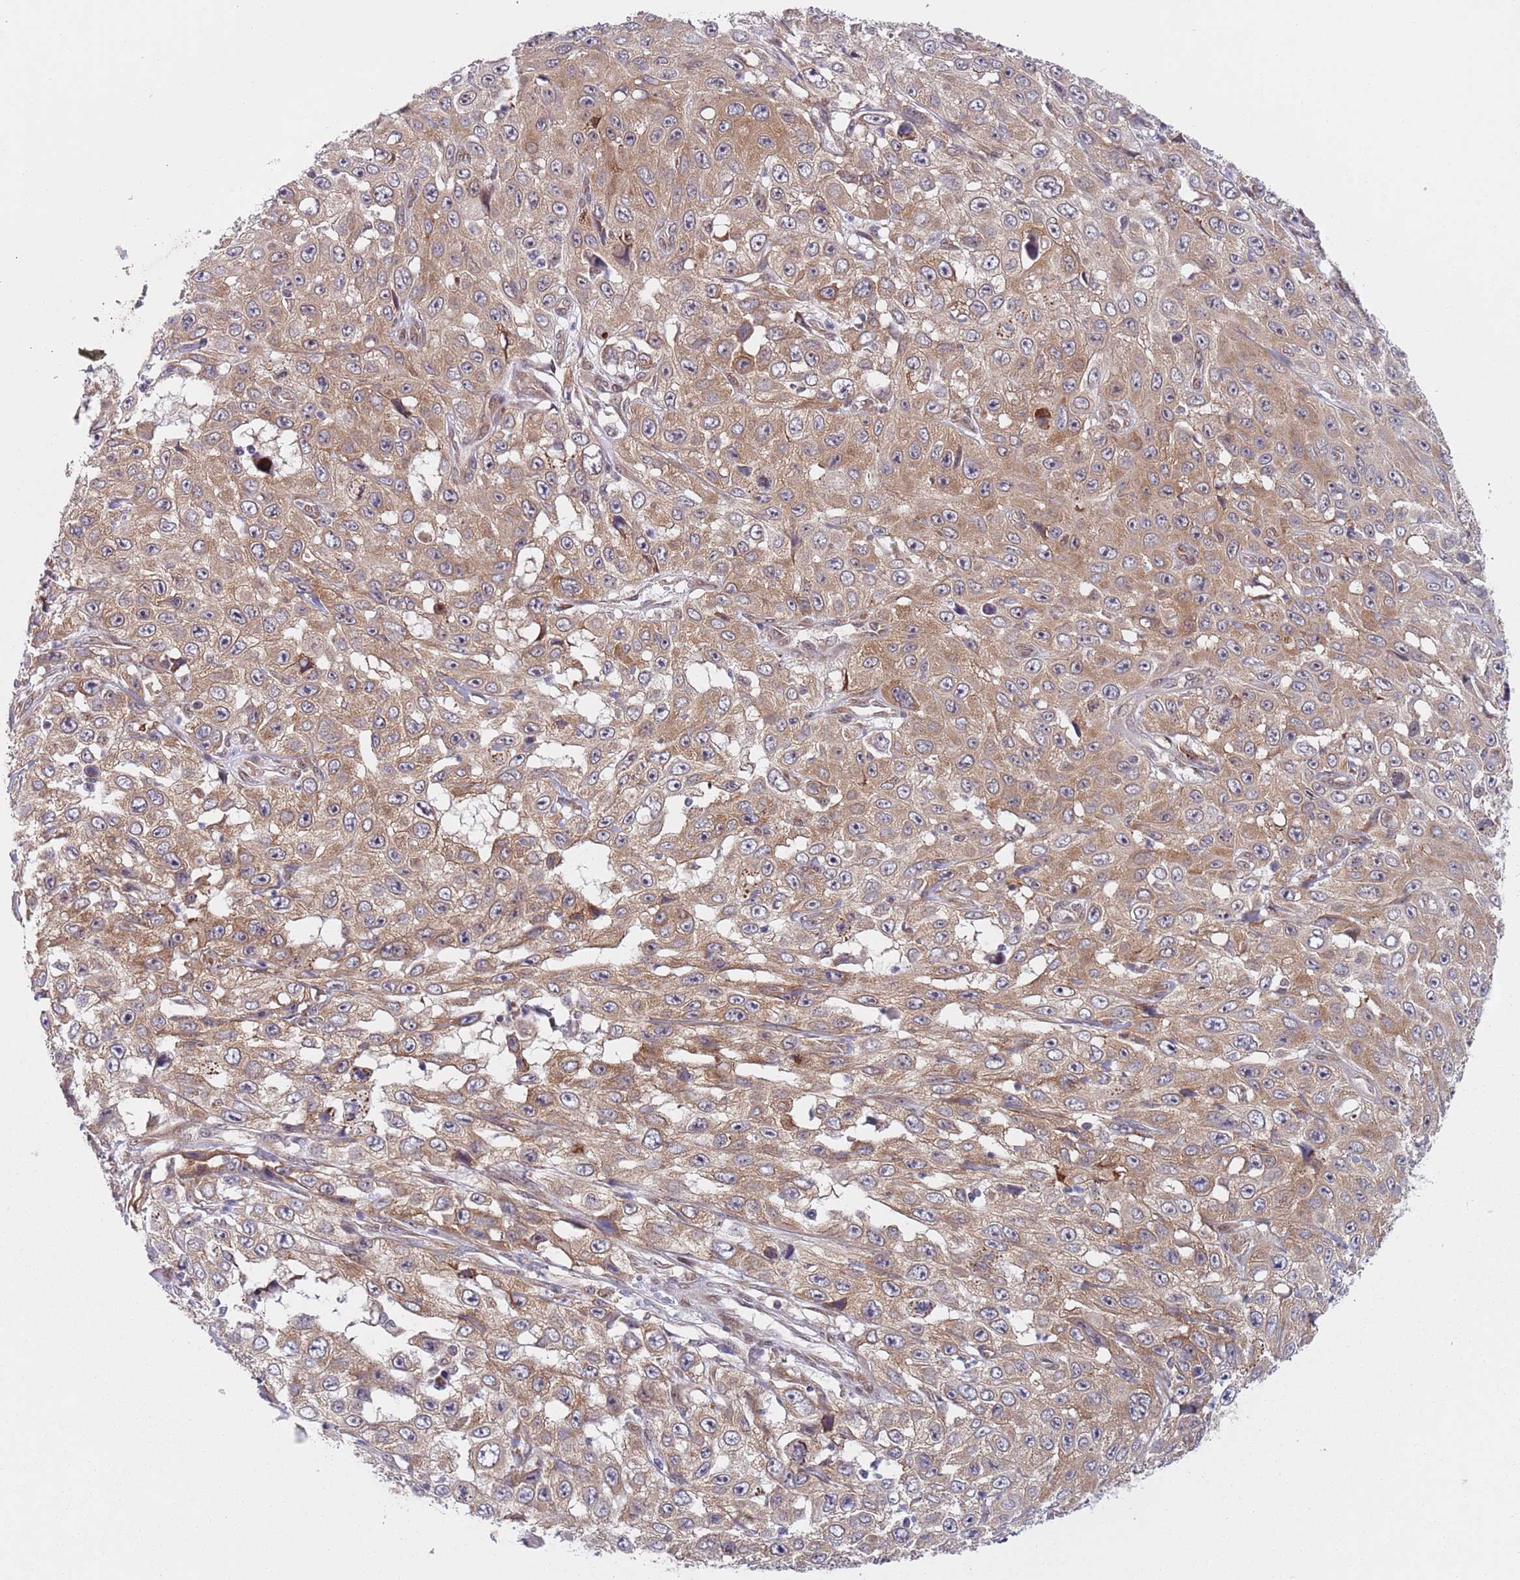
{"staining": {"intensity": "moderate", "quantity": ">75%", "location": "cytoplasmic/membranous"}, "tissue": "skin cancer", "cell_type": "Tumor cells", "image_type": "cancer", "snomed": [{"axis": "morphology", "description": "Squamous cell carcinoma, NOS"}, {"axis": "topography", "description": "Skin"}], "caption": "Protein staining demonstrates moderate cytoplasmic/membranous staining in about >75% of tumor cells in skin cancer (squamous cell carcinoma).", "gene": "SLC25A32", "patient": {"sex": "male", "age": 82}}